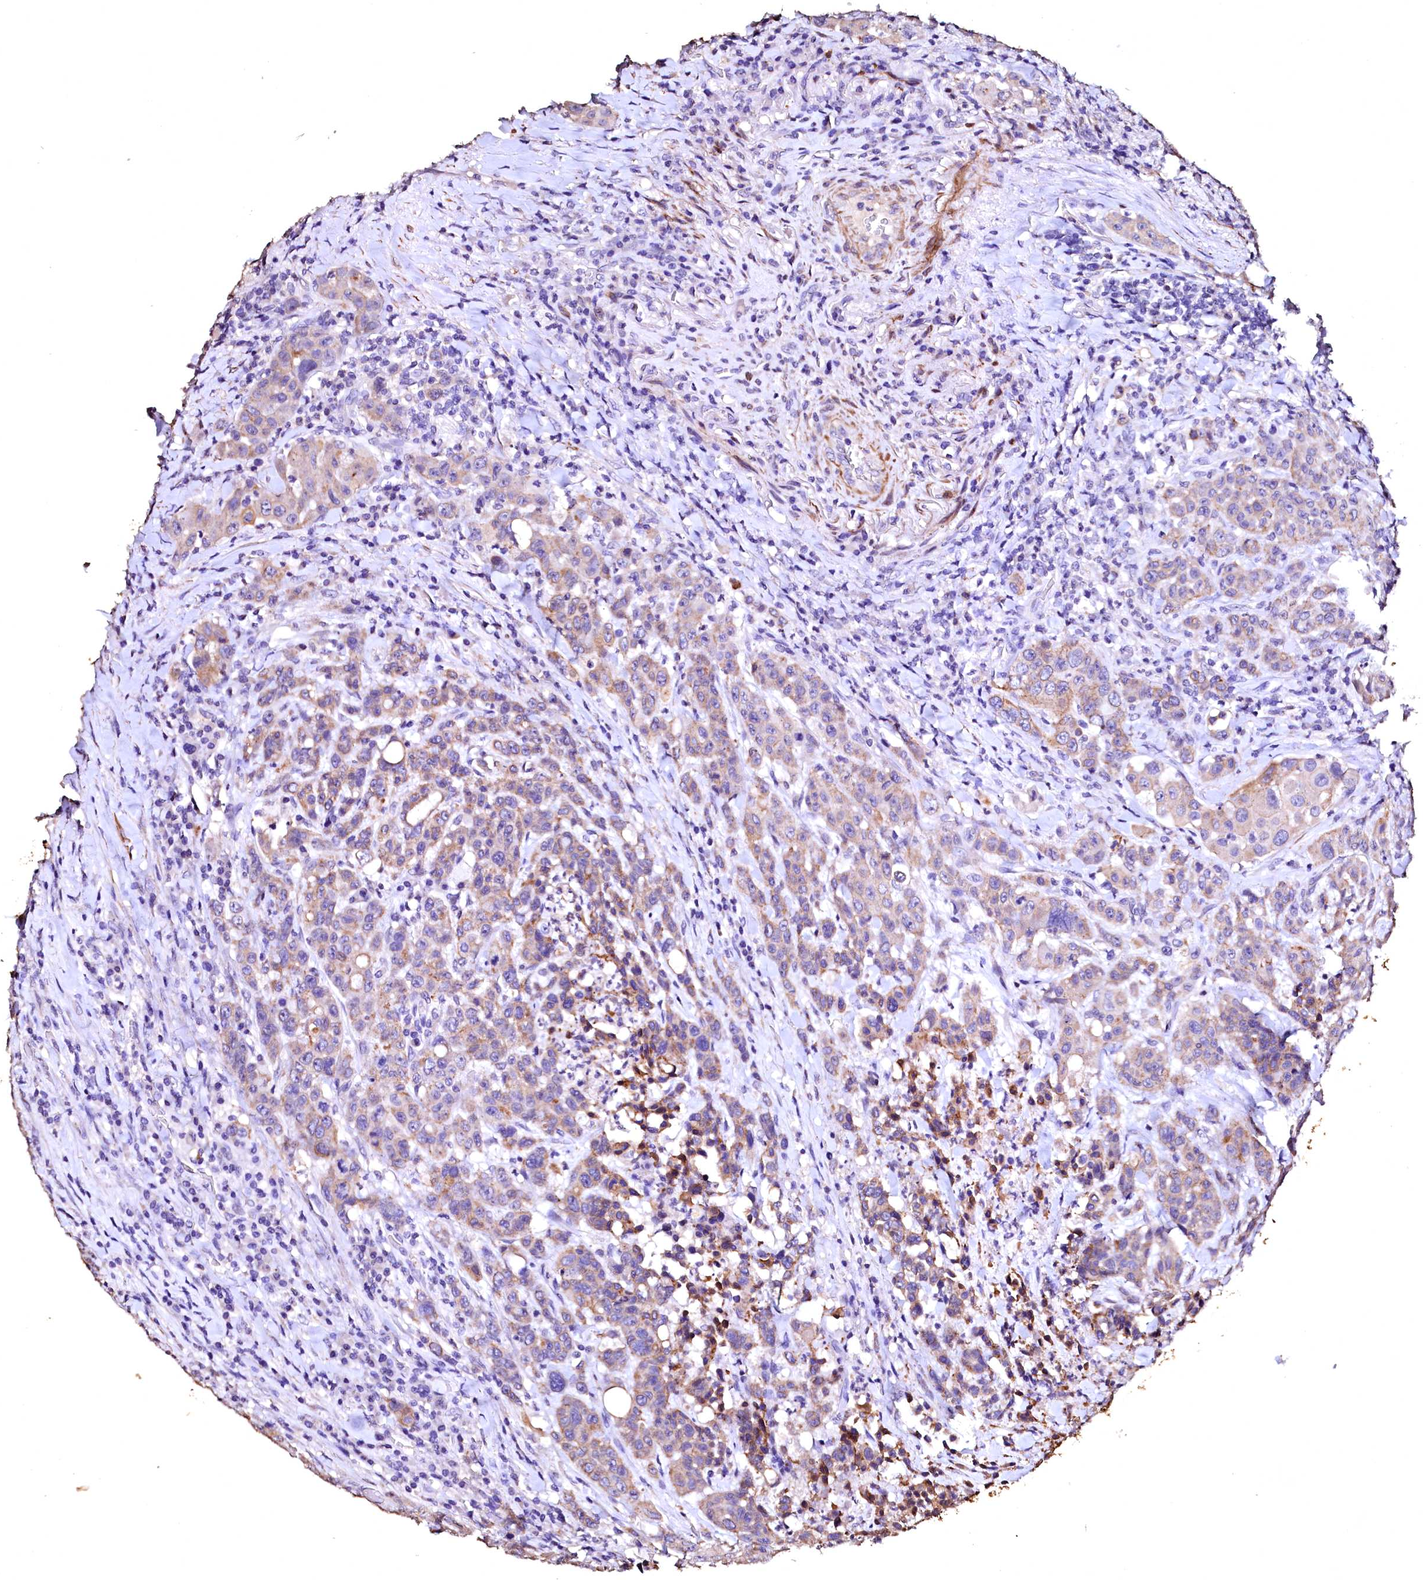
{"staining": {"intensity": "moderate", "quantity": "25%-75%", "location": "cytoplasmic/membranous"}, "tissue": "colorectal cancer", "cell_type": "Tumor cells", "image_type": "cancer", "snomed": [{"axis": "morphology", "description": "Adenocarcinoma, NOS"}, {"axis": "topography", "description": "Colon"}], "caption": "This image displays colorectal cancer (adenocarcinoma) stained with immunohistochemistry to label a protein in brown. The cytoplasmic/membranous of tumor cells show moderate positivity for the protein. Nuclei are counter-stained blue.", "gene": "VPS36", "patient": {"sex": "male", "age": 62}}